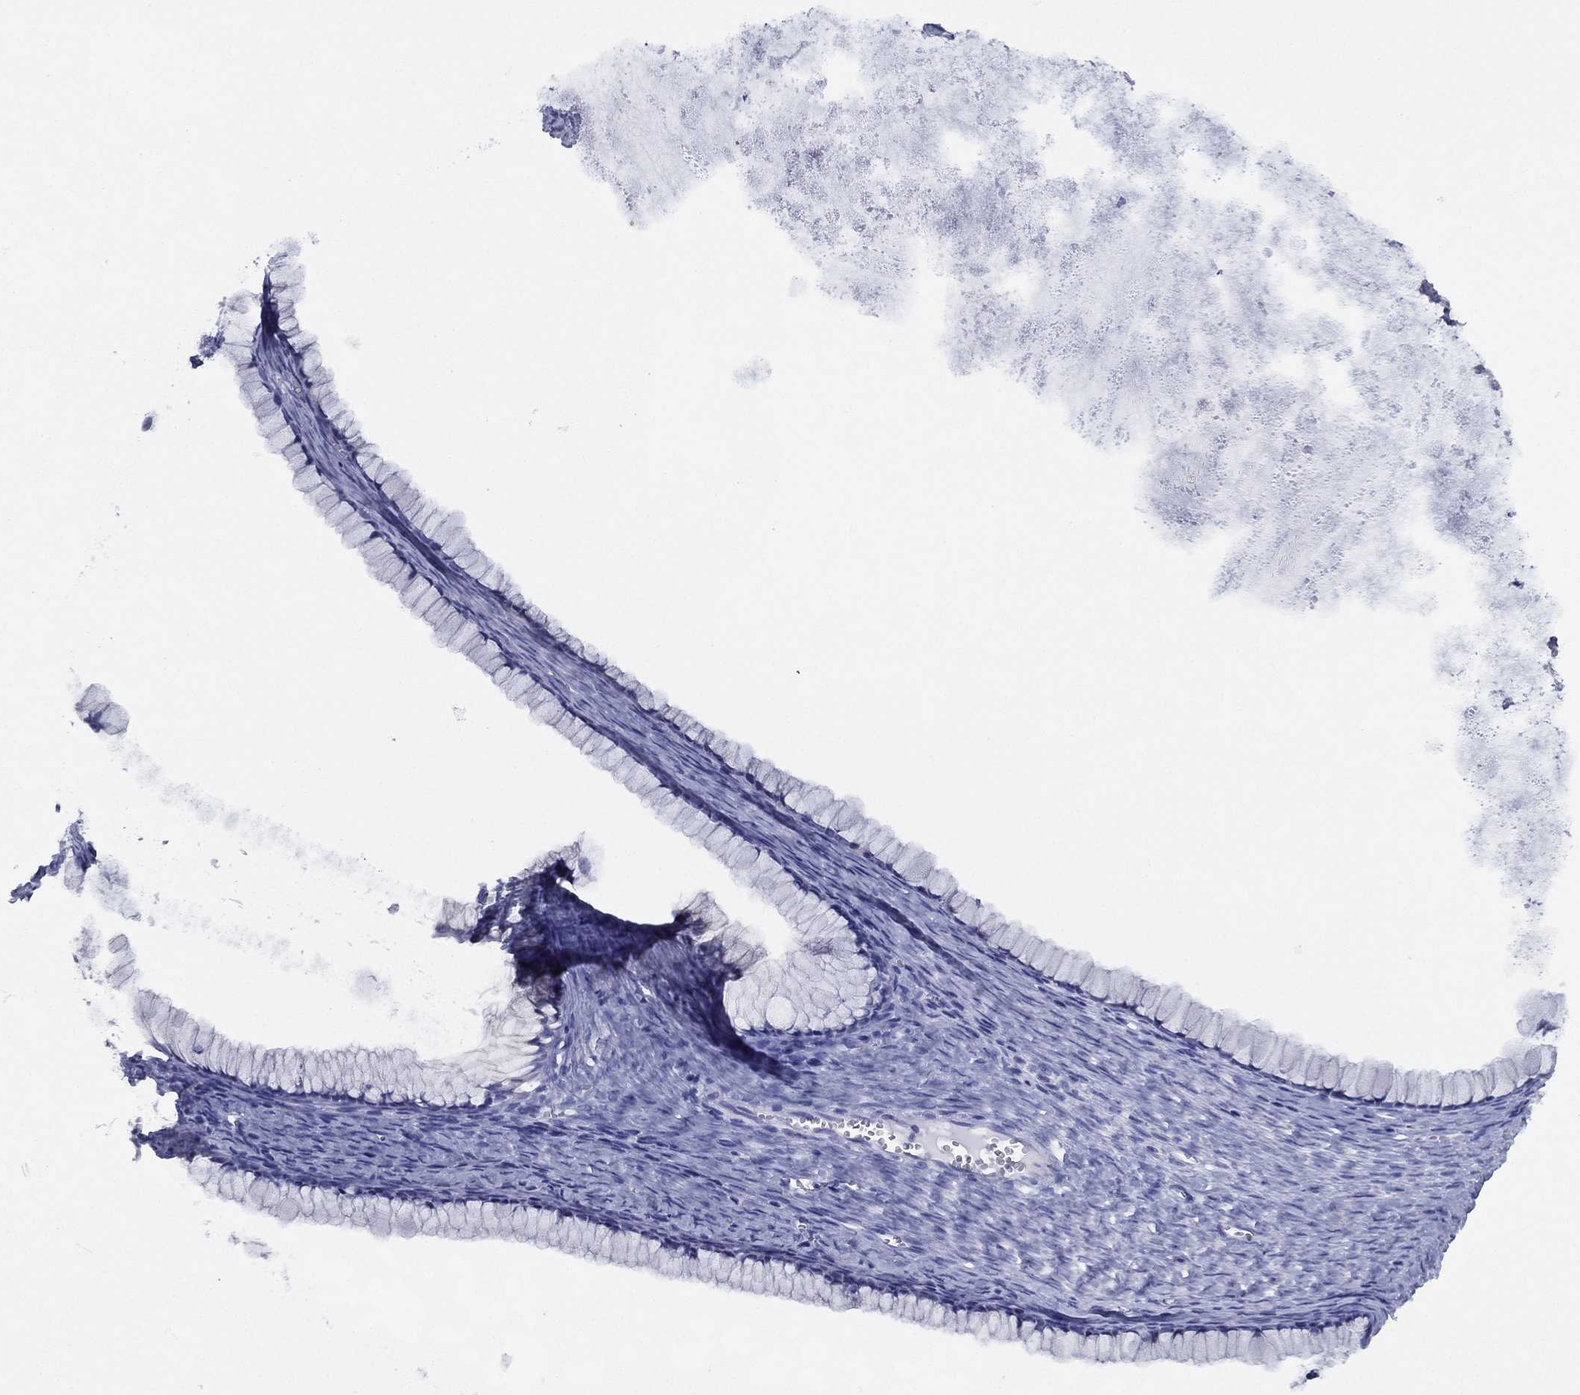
{"staining": {"intensity": "negative", "quantity": "none", "location": "none"}, "tissue": "ovarian cancer", "cell_type": "Tumor cells", "image_type": "cancer", "snomed": [{"axis": "morphology", "description": "Cystadenocarcinoma, mucinous, NOS"}, {"axis": "topography", "description": "Ovary"}], "caption": "Tumor cells show no significant expression in mucinous cystadenocarcinoma (ovarian).", "gene": "ZNF223", "patient": {"sex": "female", "age": 41}}